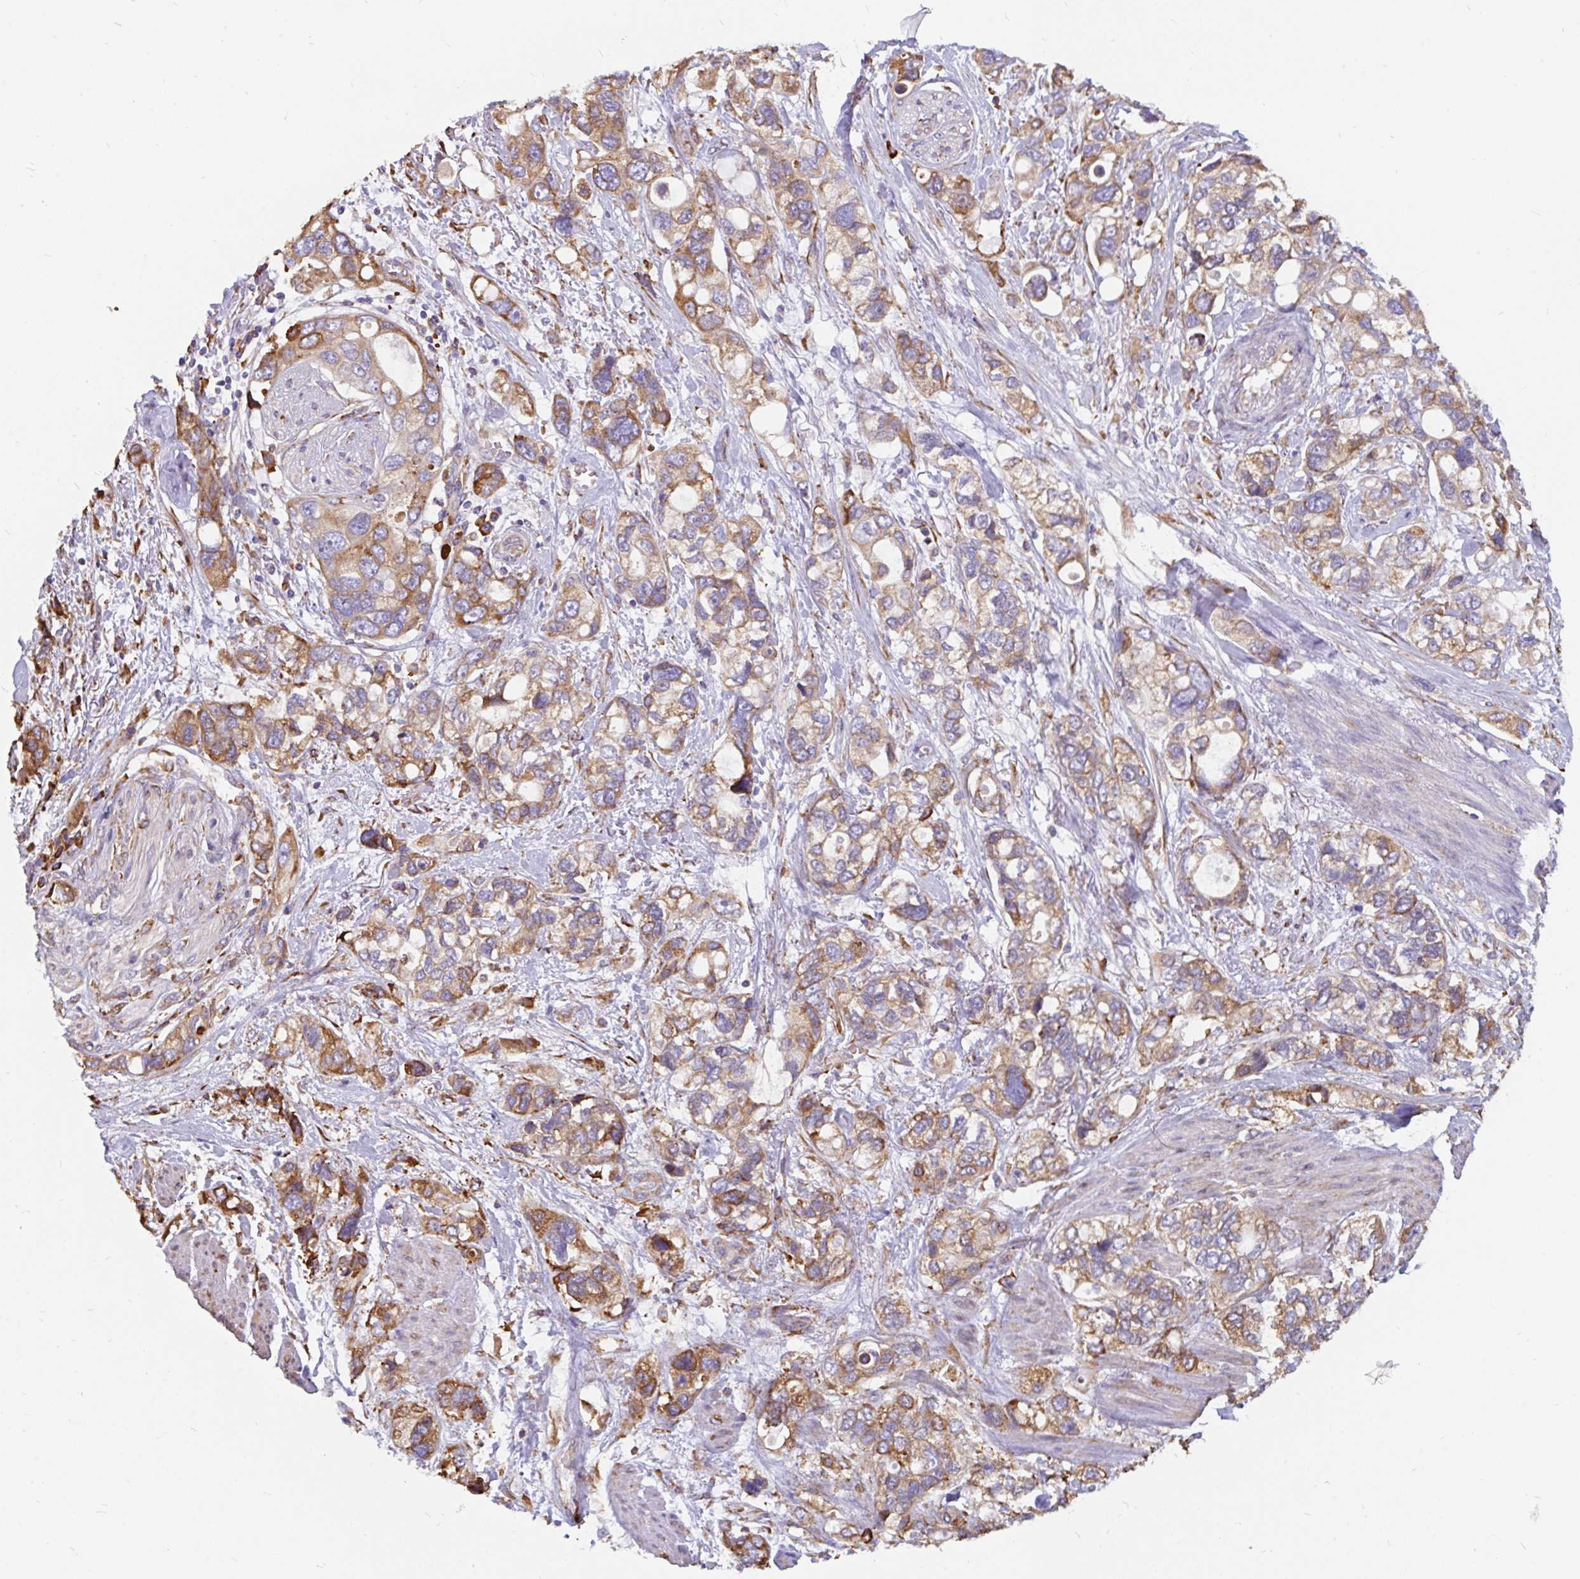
{"staining": {"intensity": "moderate", "quantity": ">75%", "location": "cytoplasmic/membranous"}, "tissue": "stomach cancer", "cell_type": "Tumor cells", "image_type": "cancer", "snomed": [{"axis": "morphology", "description": "Adenocarcinoma, NOS"}, {"axis": "topography", "description": "Stomach, upper"}], "caption": "There is medium levels of moderate cytoplasmic/membranous positivity in tumor cells of stomach cancer (adenocarcinoma), as demonstrated by immunohistochemical staining (brown color).", "gene": "EML5", "patient": {"sex": "female", "age": 81}}